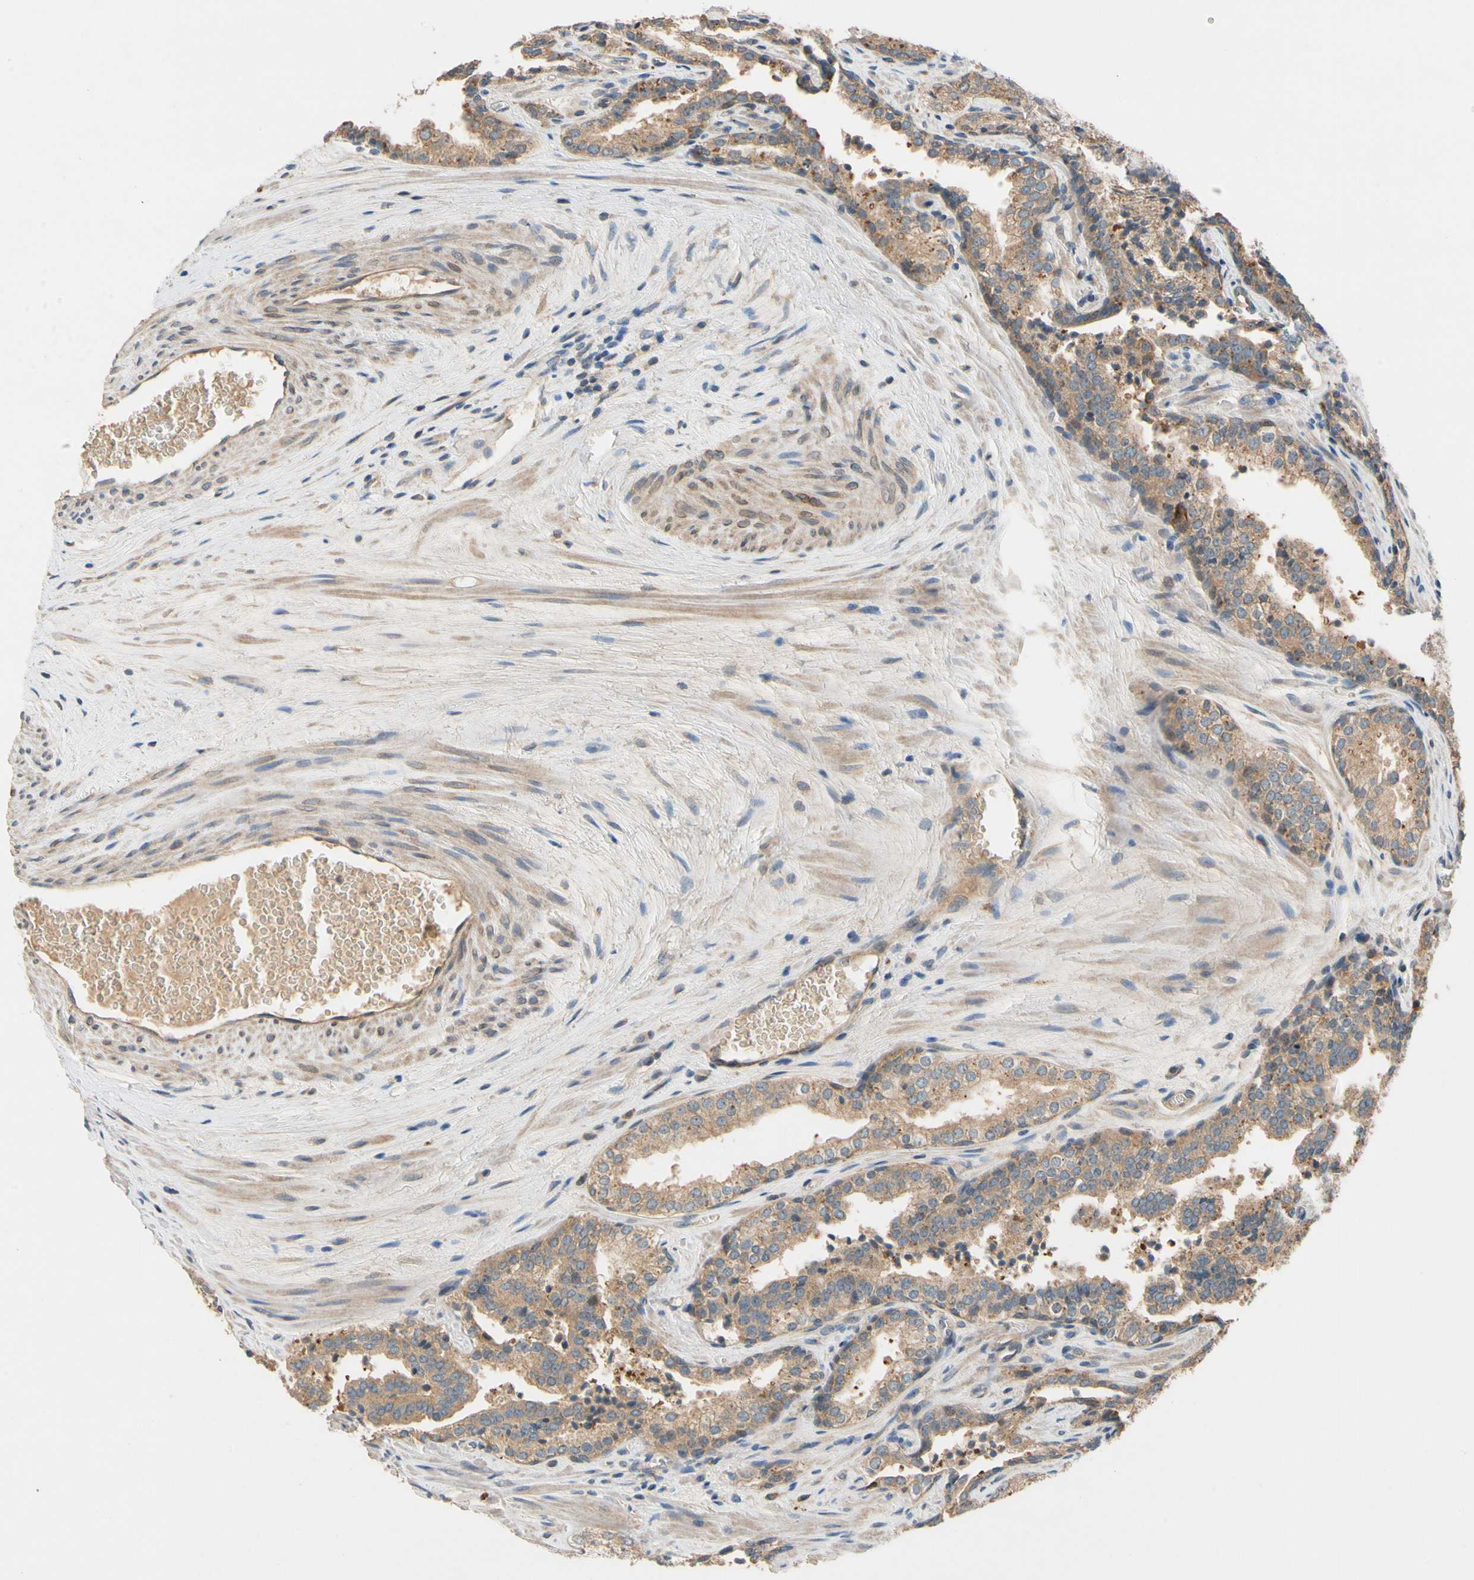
{"staining": {"intensity": "moderate", "quantity": ">75%", "location": "cytoplasmic/membranous"}, "tissue": "prostate cancer", "cell_type": "Tumor cells", "image_type": "cancer", "snomed": [{"axis": "morphology", "description": "Adenocarcinoma, Low grade"}, {"axis": "topography", "description": "Prostate"}], "caption": "Approximately >75% of tumor cells in prostate cancer (adenocarcinoma (low-grade)) demonstrate moderate cytoplasmic/membranous protein staining as visualized by brown immunohistochemical staining.", "gene": "USP46", "patient": {"sex": "male", "age": 60}}